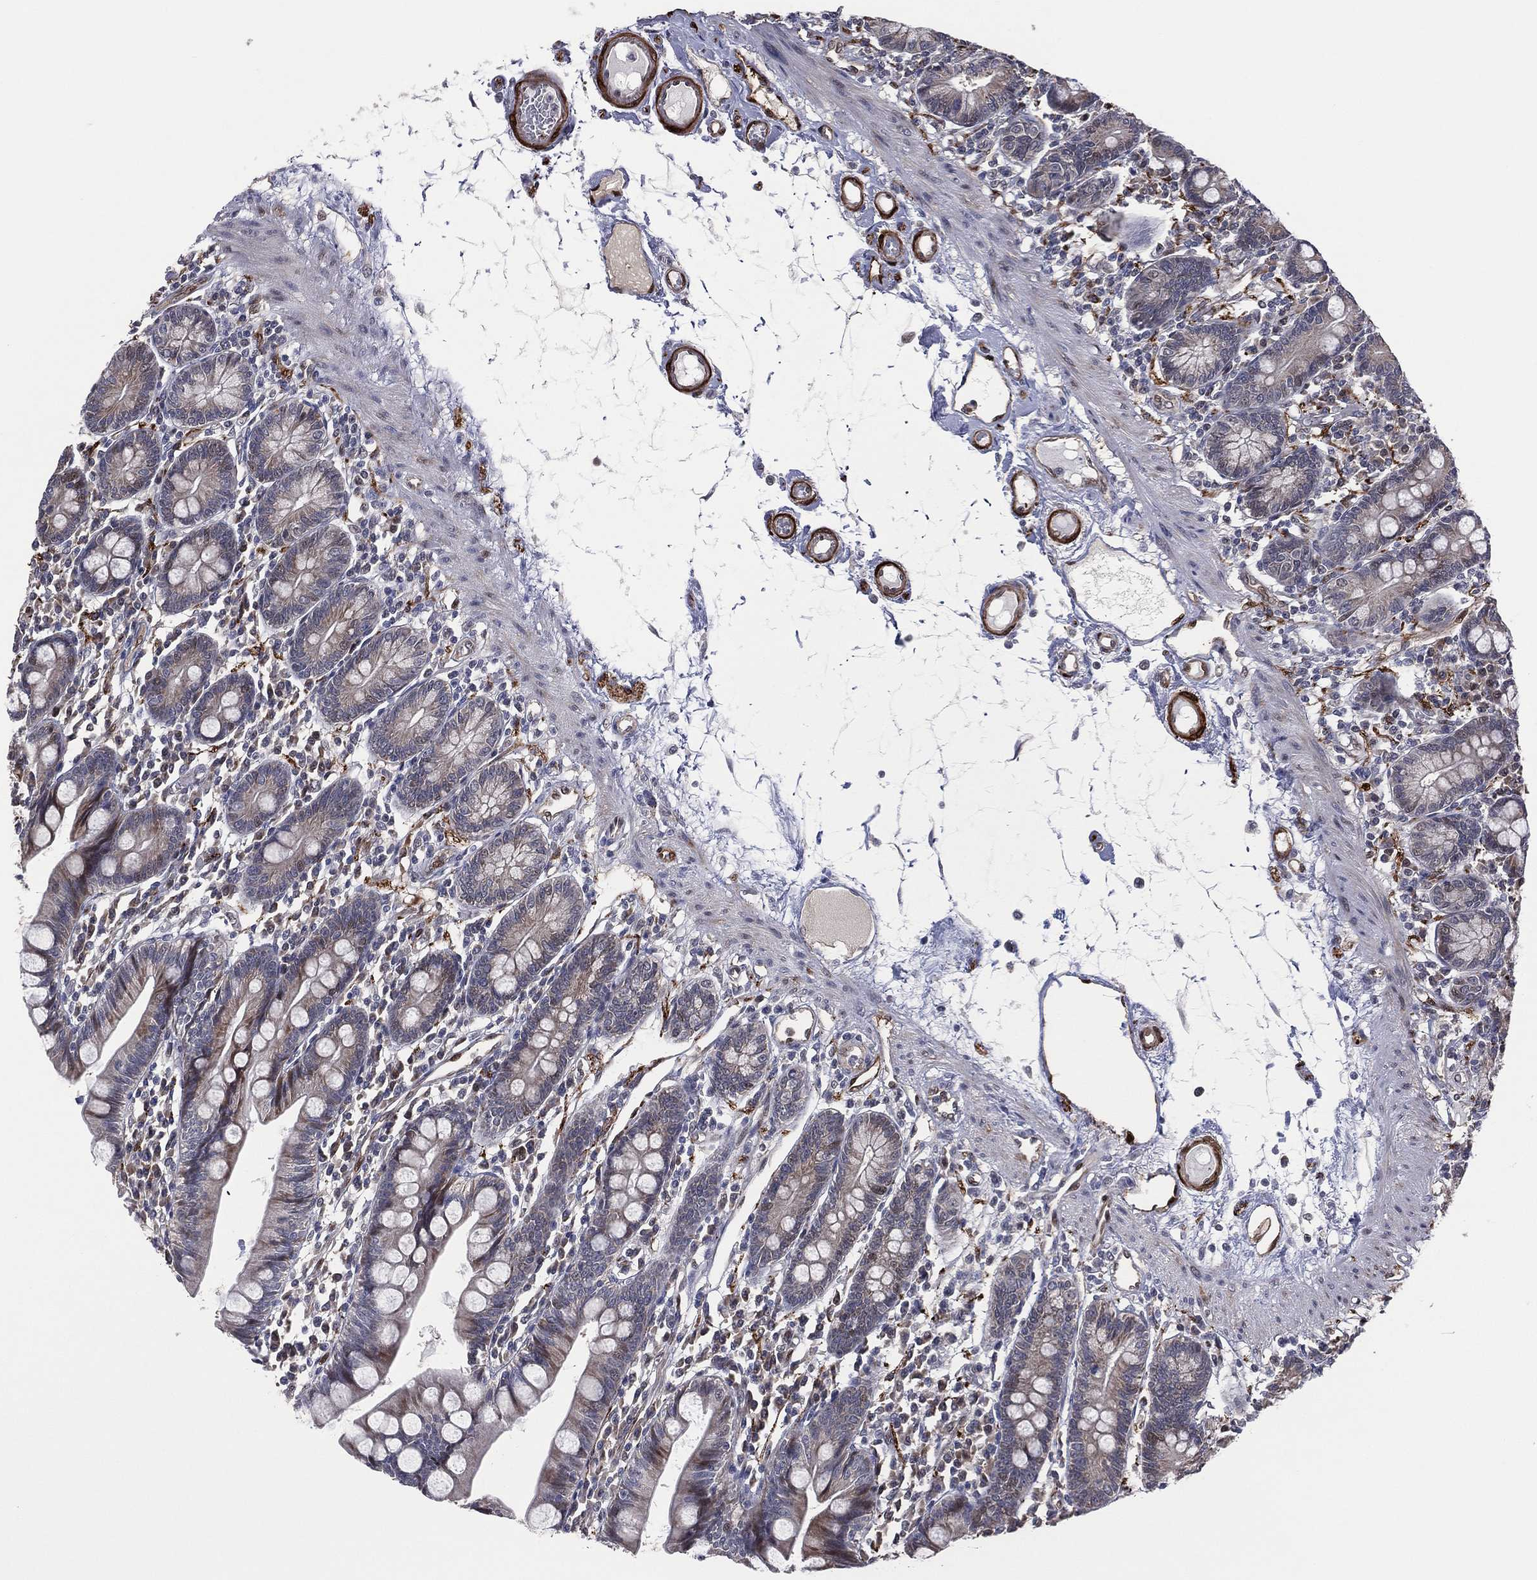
{"staining": {"intensity": "strong", "quantity": "<25%", "location": "cytoplasmic/membranous"}, "tissue": "small intestine", "cell_type": "Glandular cells", "image_type": "normal", "snomed": [{"axis": "morphology", "description": "Normal tissue, NOS"}, {"axis": "topography", "description": "Small intestine"}], "caption": "Immunohistochemical staining of unremarkable human small intestine displays medium levels of strong cytoplasmic/membranous staining in approximately <25% of glandular cells. Immunohistochemistry stains the protein in brown and the nuclei are stained blue.", "gene": "SNCG", "patient": {"sex": "male", "age": 88}}